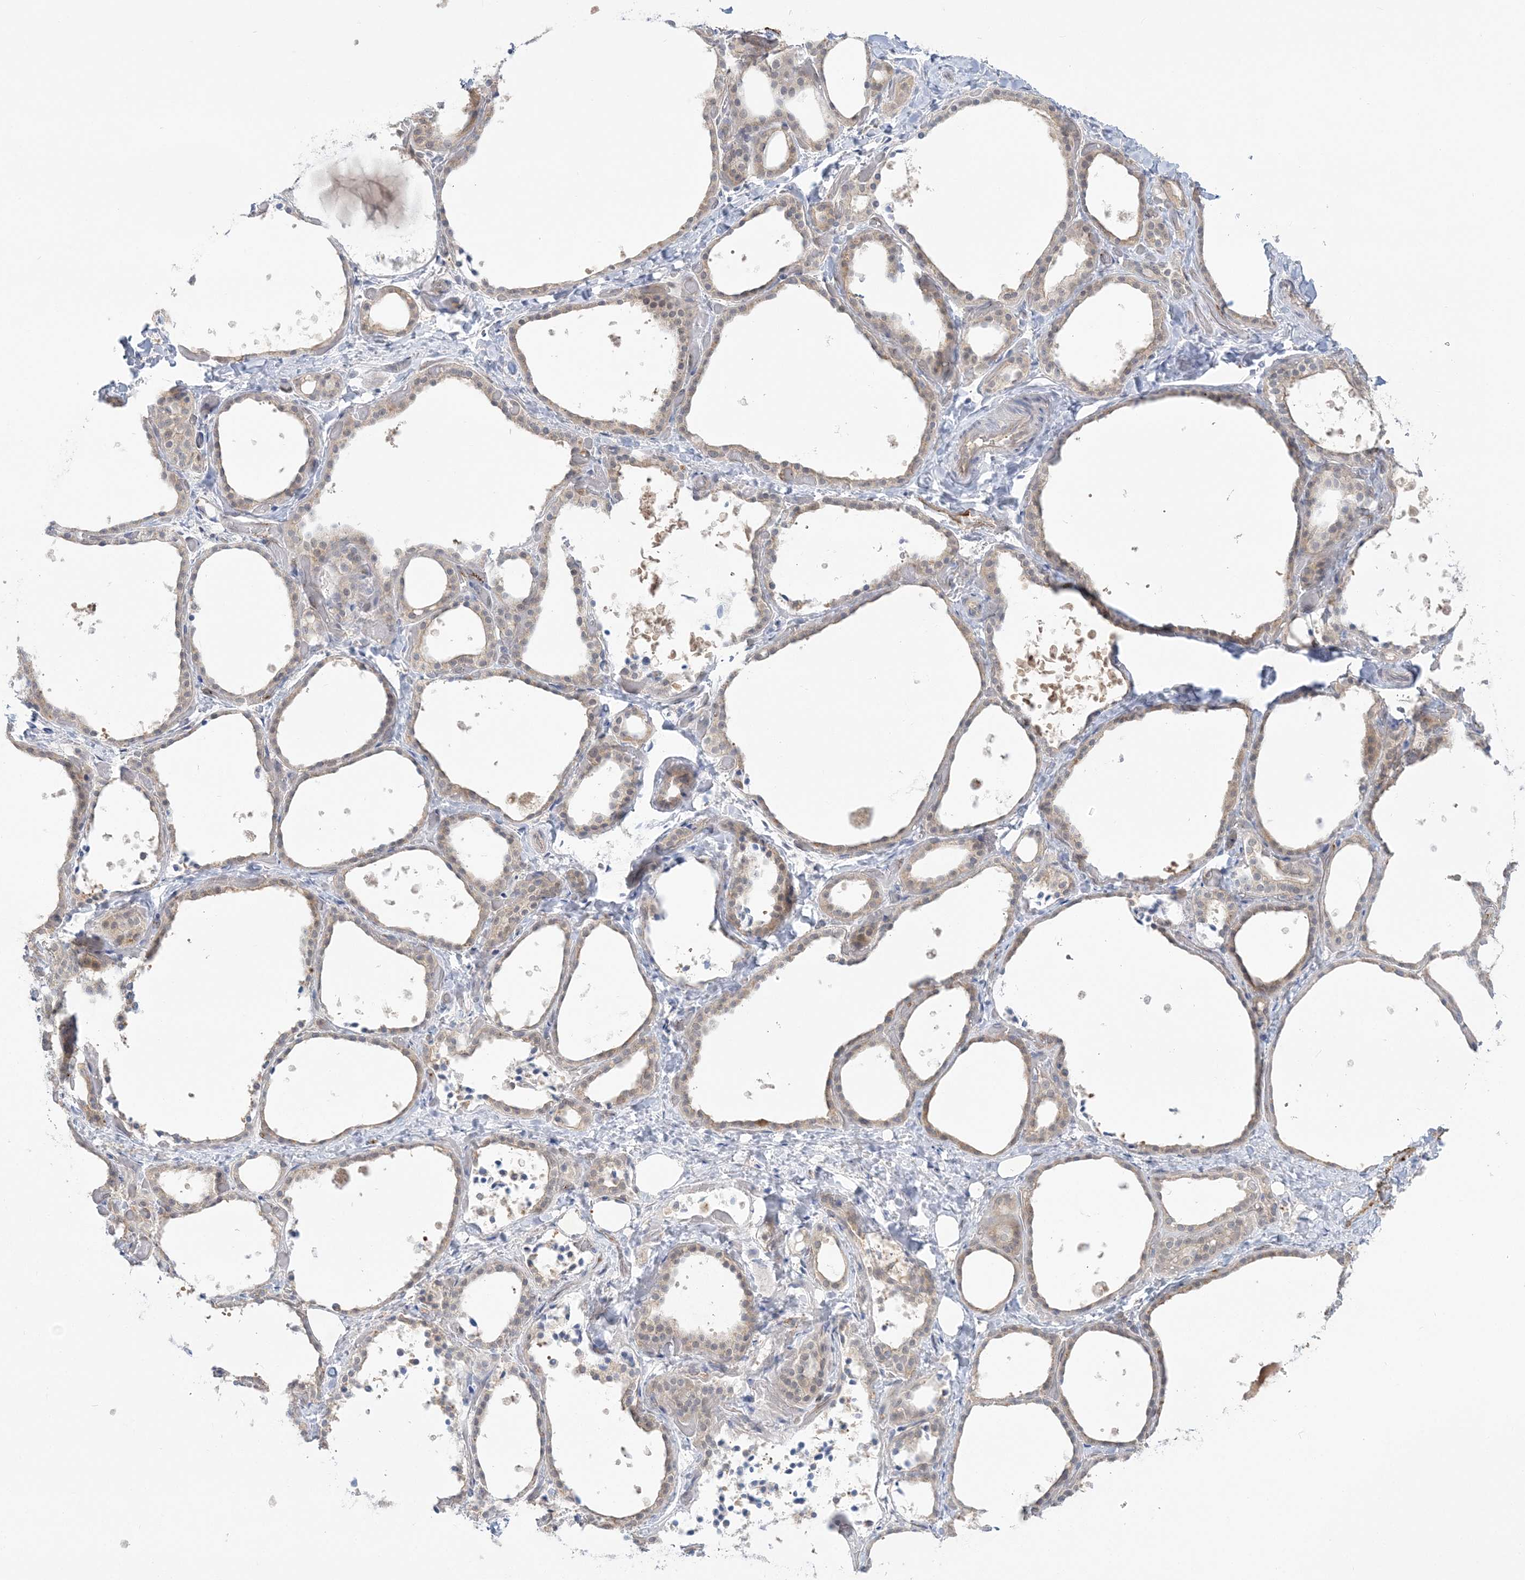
{"staining": {"intensity": "weak", "quantity": "25%-75%", "location": "cytoplasmic/membranous"}, "tissue": "thyroid gland", "cell_type": "Glandular cells", "image_type": "normal", "snomed": [{"axis": "morphology", "description": "Normal tissue, NOS"}, {"axis": "topography", "description": "Thyroid gland"}], "caption": "This image demonstrates unremarkable thyroid gland stained with immunohistochemistry to label a protein in brown. The cytoplasmic/membranous of glandular cells show weak positivity for the protein. Nuclei are counter-stained blue.", "gene": "INPP1", "patient": {"sex": "female", "age": 44}}